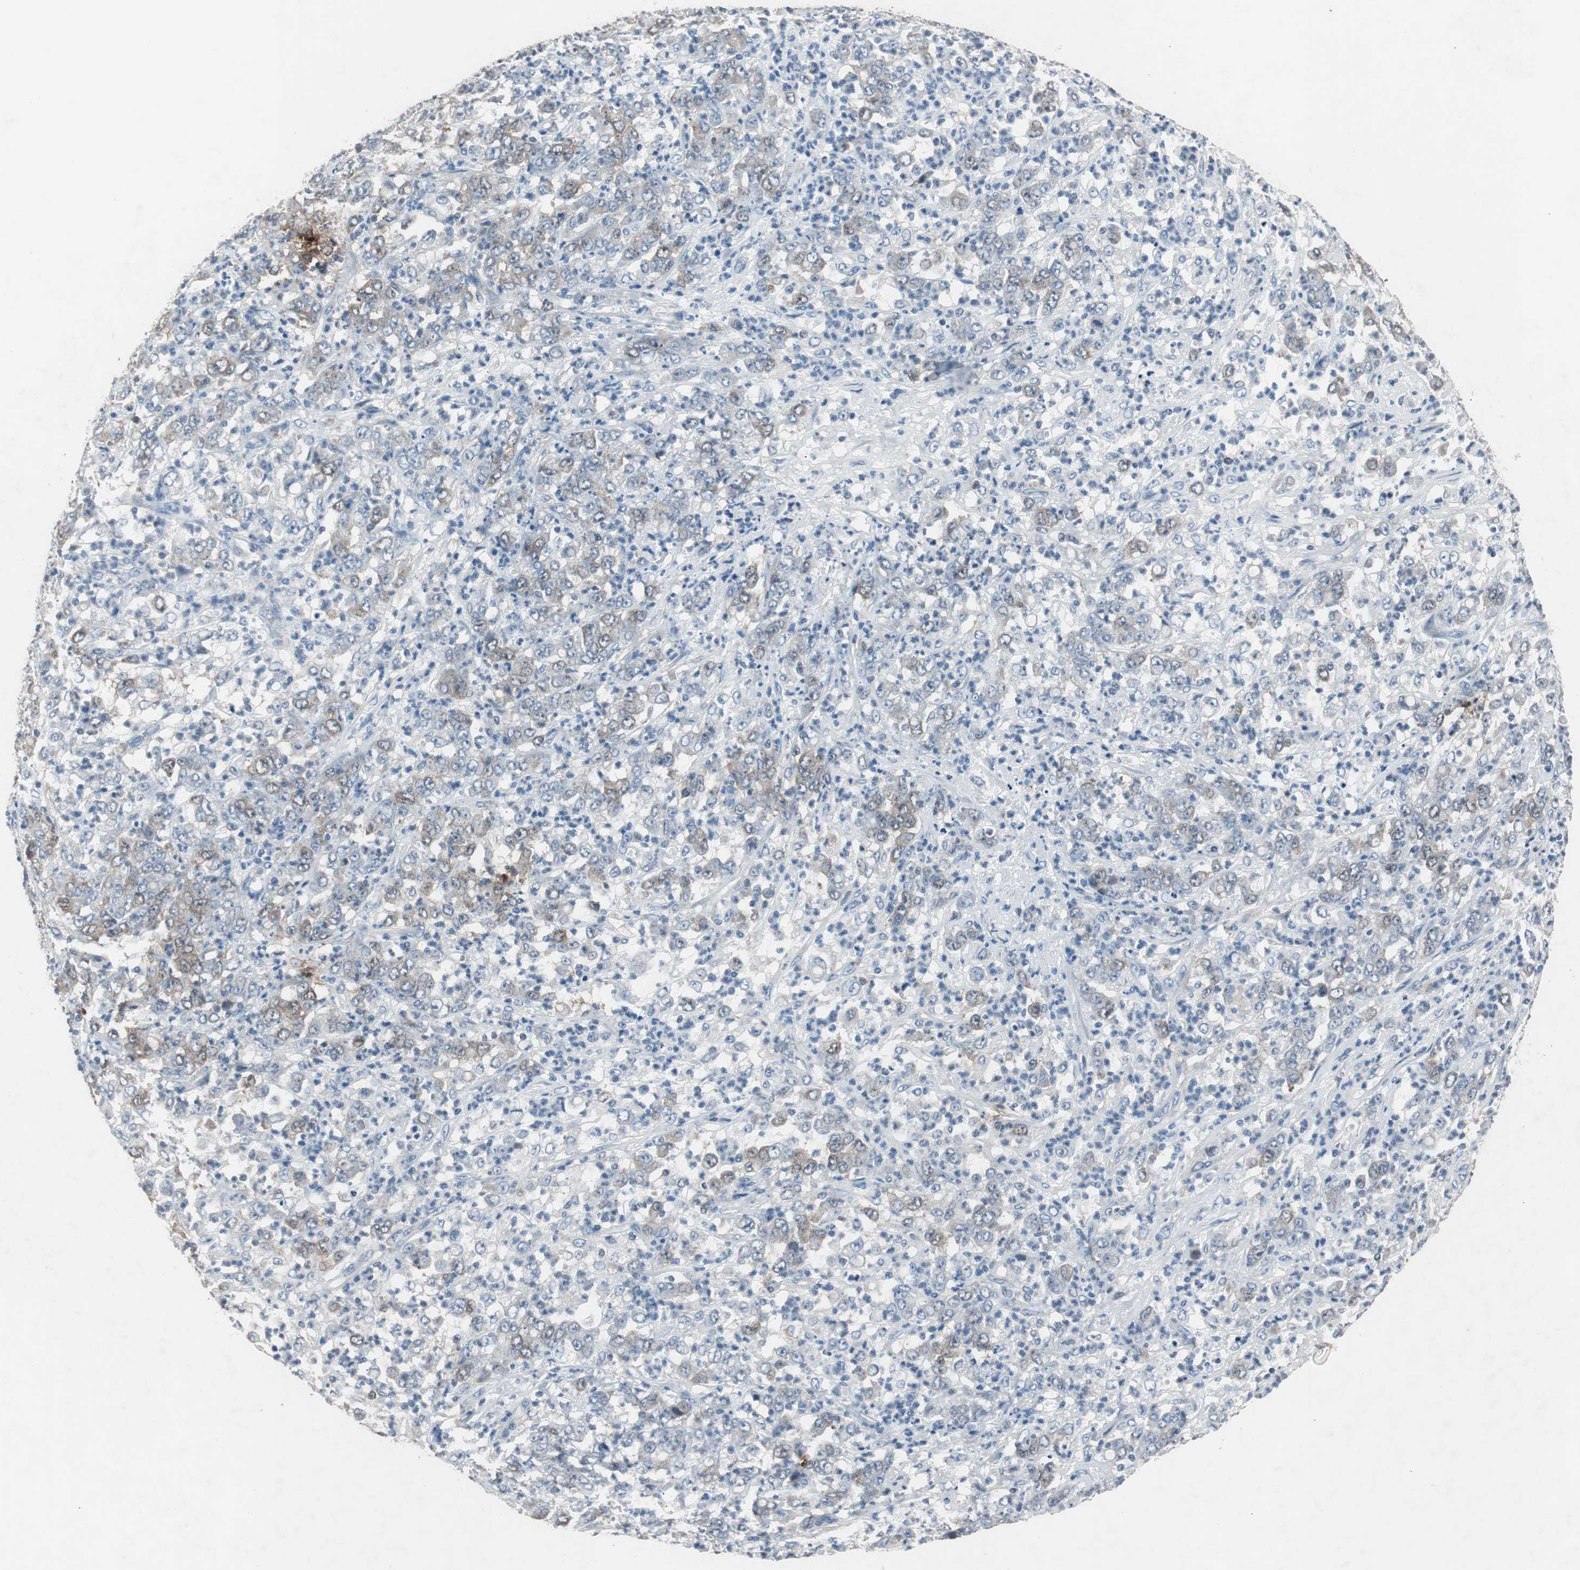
{"staining": {"intensity": "weak", "quantity": "25%-75%", "location": "cytoplasmic/membranous"}, "tissue": "stomach cancer", "cell_type": "Tumor cells", "image_type": "cancer", "snomed": [{"axis": "morphology", "description": "Adenocarcinoma, NOS"}, {"axis": "topography", "description": "Stomach, lower"}], "caption": "Protein positivity by immunohistochemistry (IHC) reveals weak cytoplasmic/membranous staining in about 25%-75% of tumor cells in stomach cancer (adenocarcinoma).", "gene": "TK1", "patient": {"sex": "female", "age": 71}}